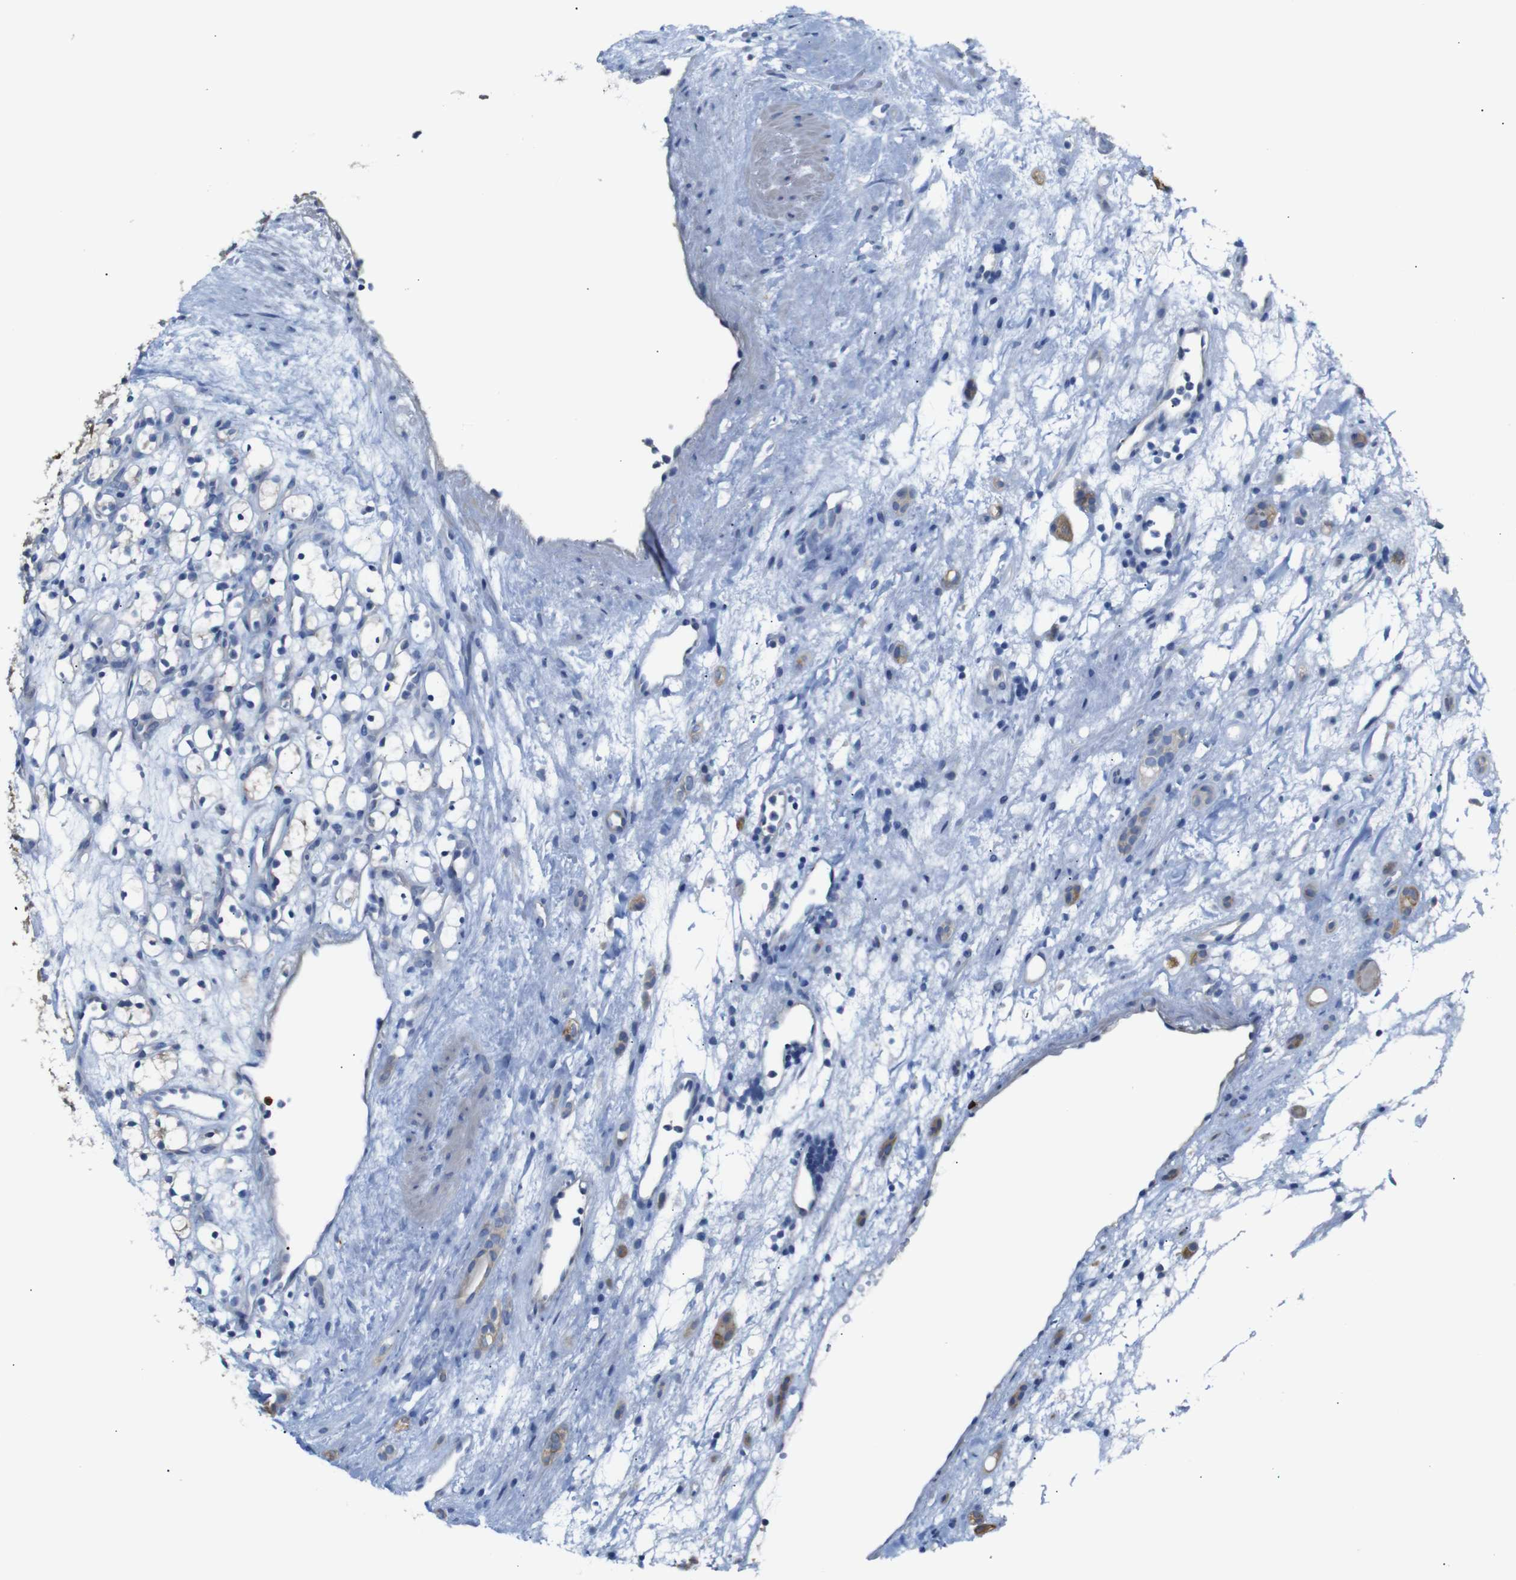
{"staining": {"intensity": "negative", "quantity": "none", "location": "none"}, "tissue": "renal cancer", "cell_type": "Tumor cells", "image_type": "cancer", "snomed": [{"axis": "morphology", "description": "Adenocarcinoma, NOS"}, {"axis": "topography", "description": "Kidney"}], "caption": "There is no significant positivity in tumor cells of renal cancer (adenocarcinoma). (DAB immunohistochemistry with hematoxylin counter stain).", "gene": "ALOX15", "patient": {"sex": "female", "age": 60}}